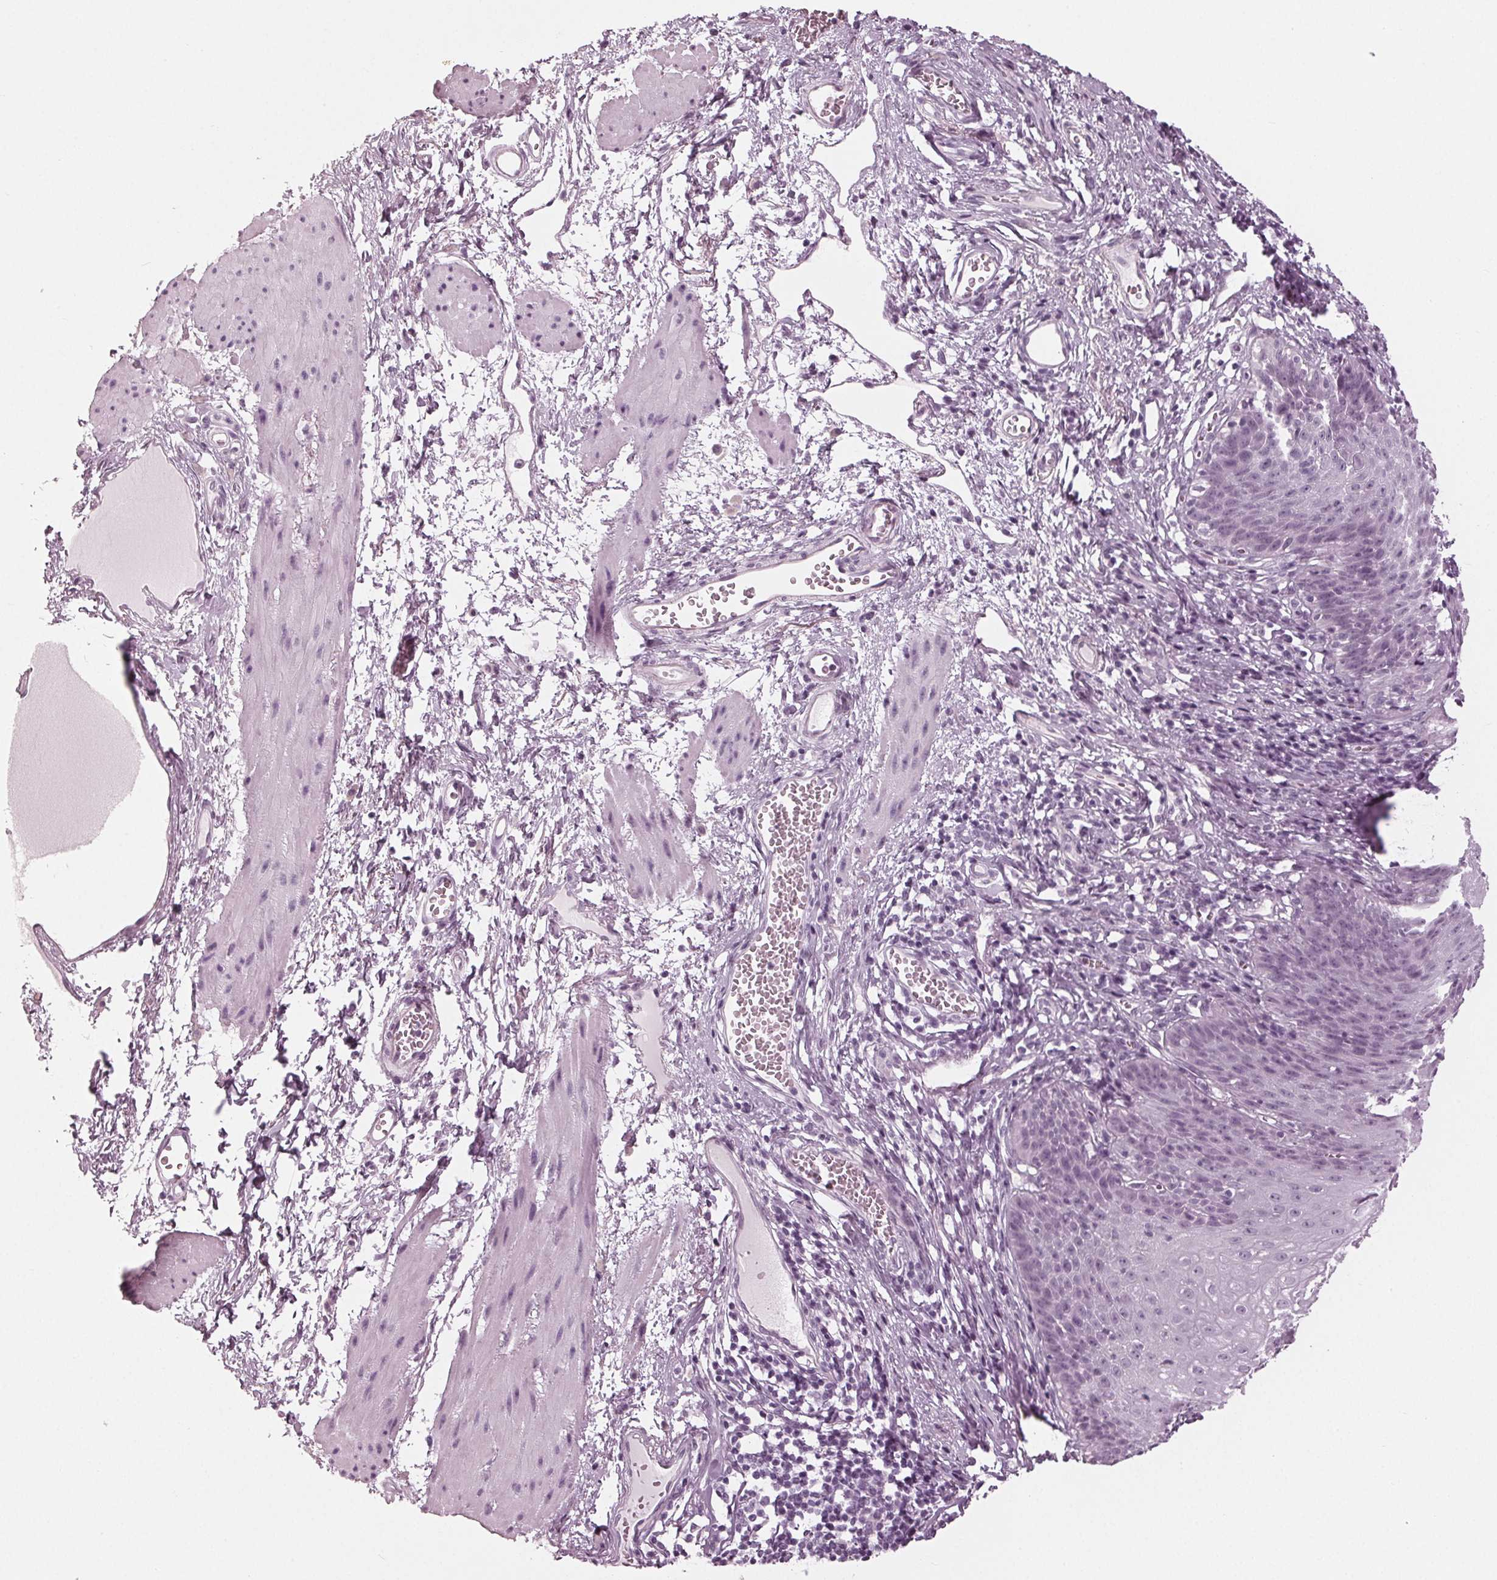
{"staining": {"intensity": "negative", "quantity": "none", "location": "none"}, "tissue": "esophagus", "cell_type": "Squamous epithelial cells", "image_type": "normal", "snomed": [{"axis": "morphology", "description": "Normal tissue, NOS"}, {"axis": "topography", "description": "Esophagus"}], "caption": "This is an immunohistochemistry image of normal esophagus. There is no positivity in squamous epithelial cells.", "gene": "KRT28", "patient": {"sex": "male", "age": 72}}